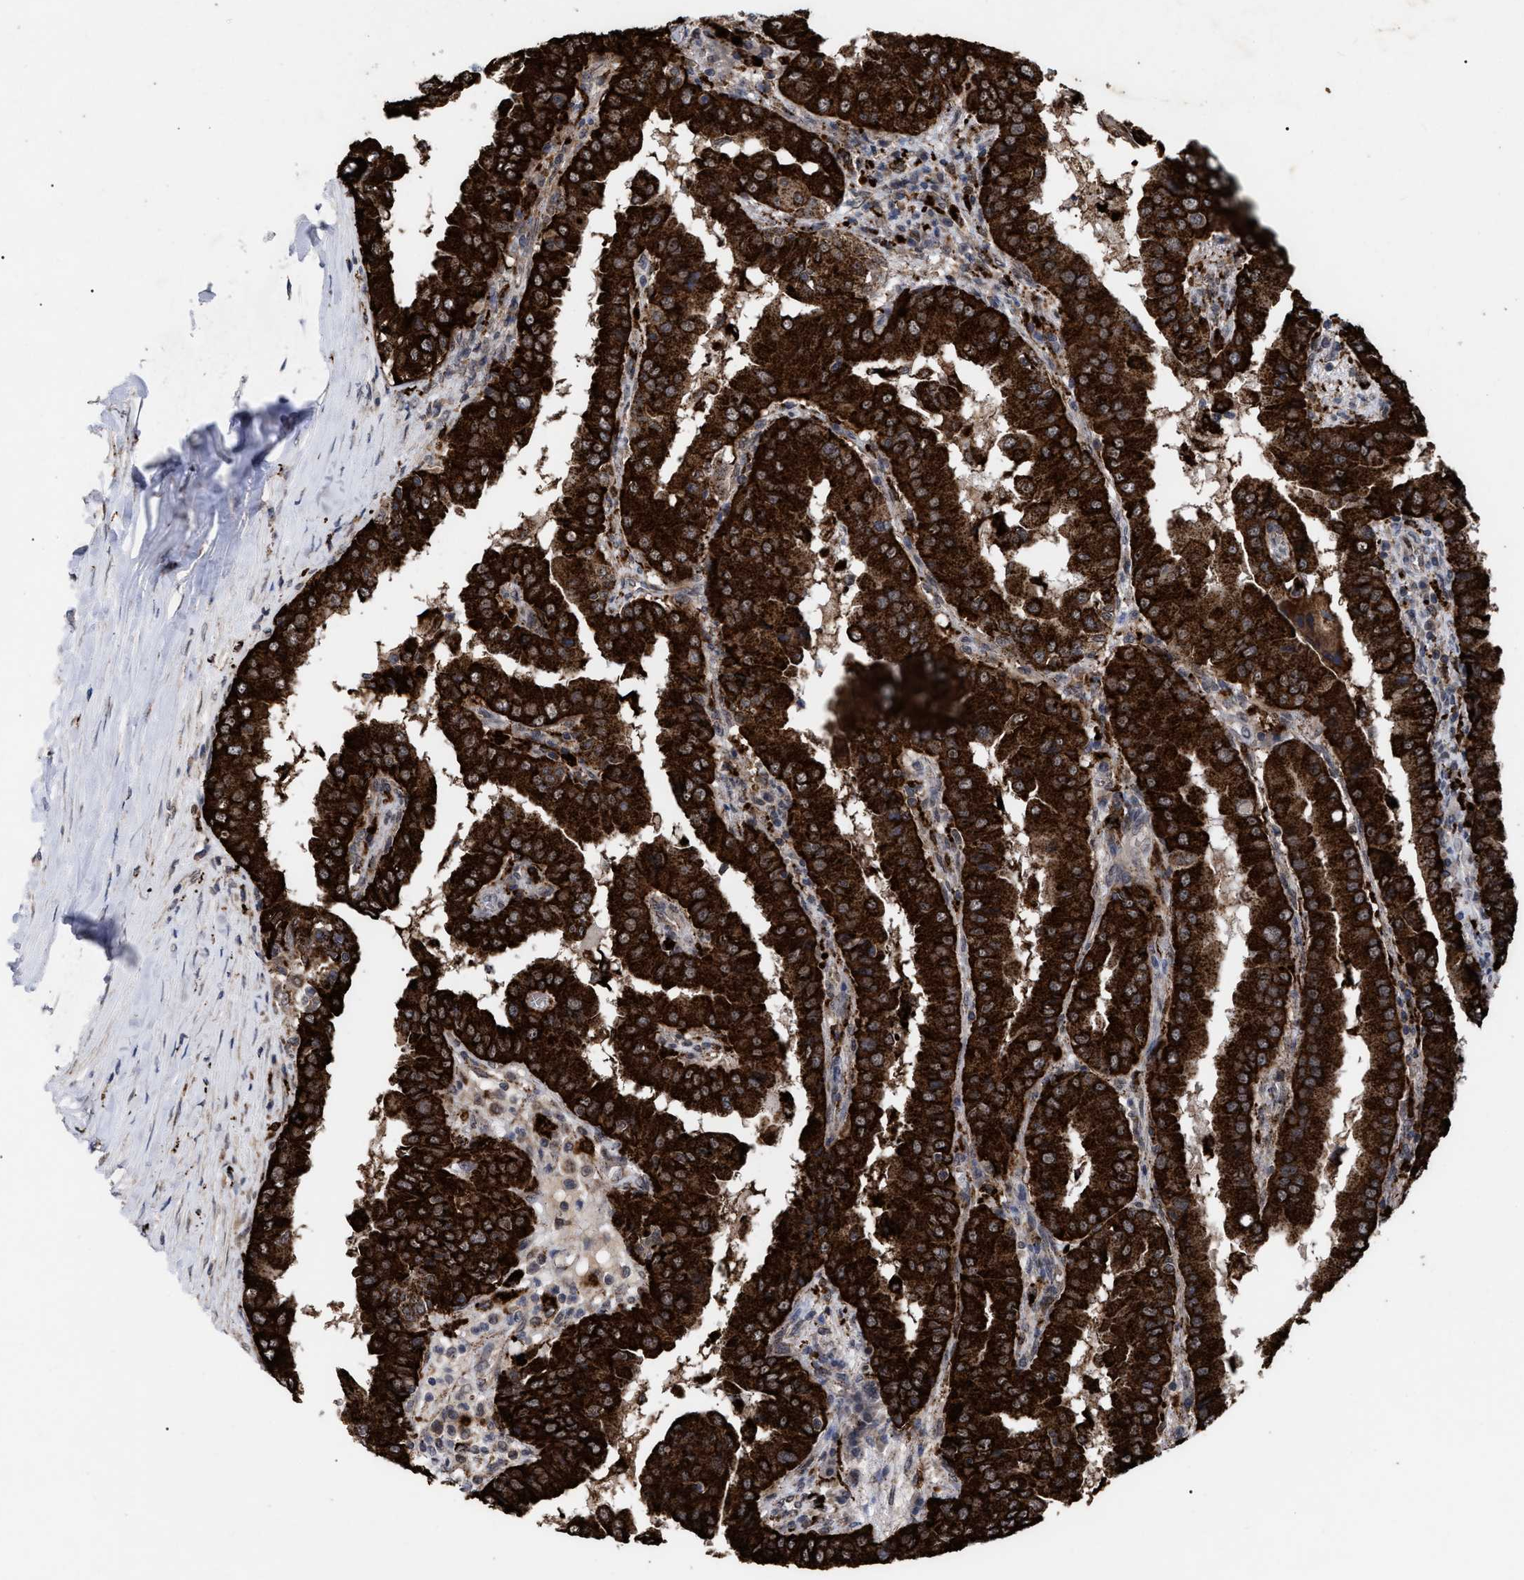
{"staining": {"intensity": "strong", "quantity": ">75%", "location": "cytoplasmic/membranous"}, "tissue": "thyroid cancer", "cell_type": "Tumor cells", "image_type": "cancer", "snomed": [{"axis": "morphology", "description": "Papillary adenocarcinoma, NOS"}, {"axis": "topography", "description": "Thyroid gland"}], "caption": "High-magnification brightfield microscopy of thyroid cancer stained with DAB (brown) and counterstained with hematoxylin (blue). tumor cells exhibit strong cytoplasmic/membranous positivity is identified in about>75% of cells. (Stains: DAB in brown, nuclei in blue, Microscopy: brightfield microscopy at high magnification).", "gene": "UPF1", "patient": {"sex": "male", "age": 33}}